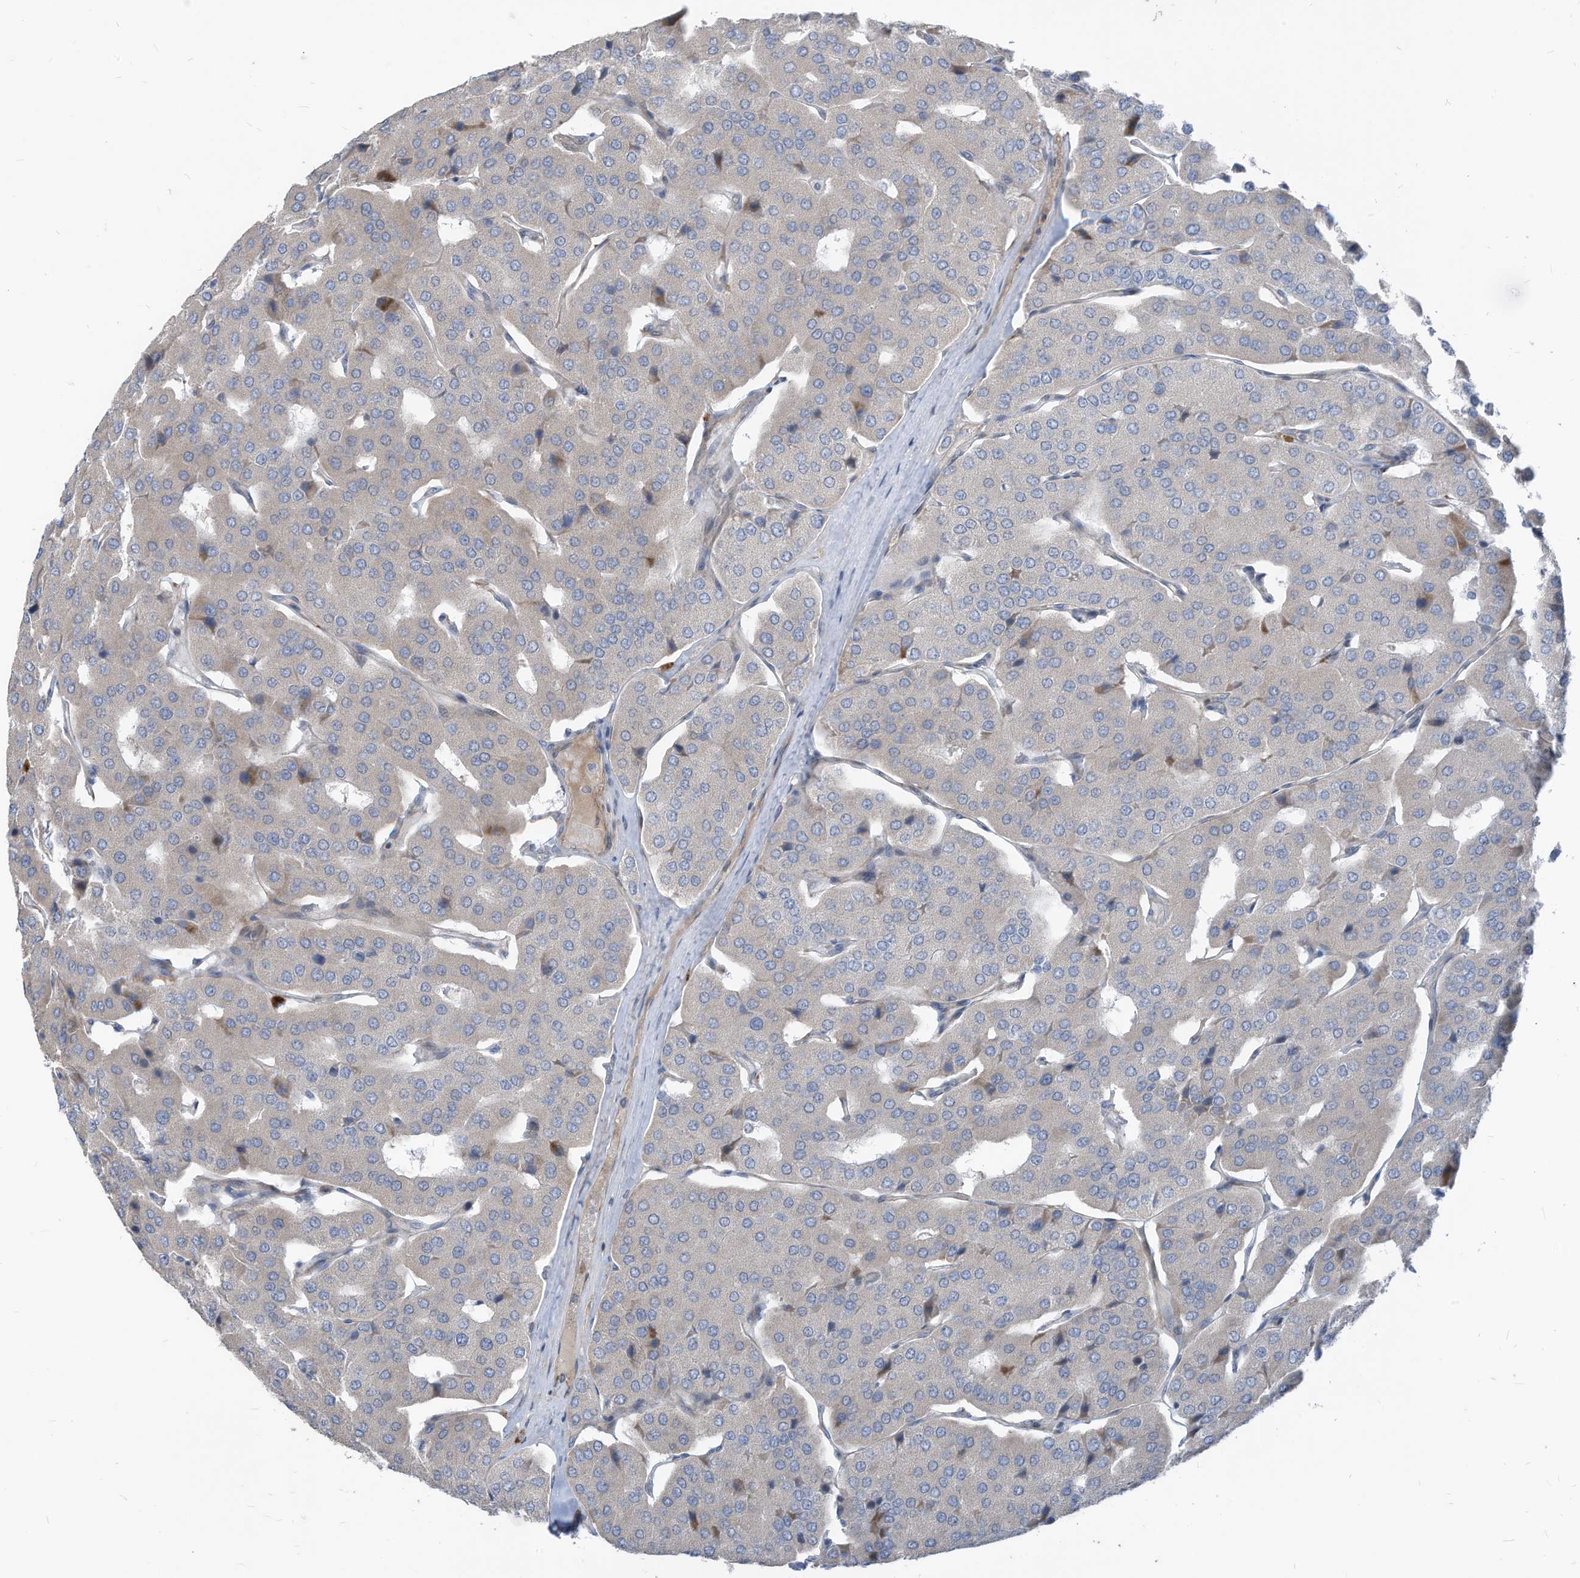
{"staining": {"intensity": "negative", "quantity": "none", "location": "none"}, "tissue": "parathyroid gland", "cell_type": "Glandular cells", "image_type": "normal", "snomed": [{"axis": "morphology", "description": "Normal tissue, NOS"}, {"axis": "morphology", "description": "Adenoma, NOS"}, {"axis": "topography", "description": "Parathyroid gland"}], "caption": "This is an immunohistochemistry (IHC) histopathology image of benign parathyroid gland. There is no expression in glandular cells.", "gene": "GPATCH3", "patient": {"sex": "female", "age": 86}}